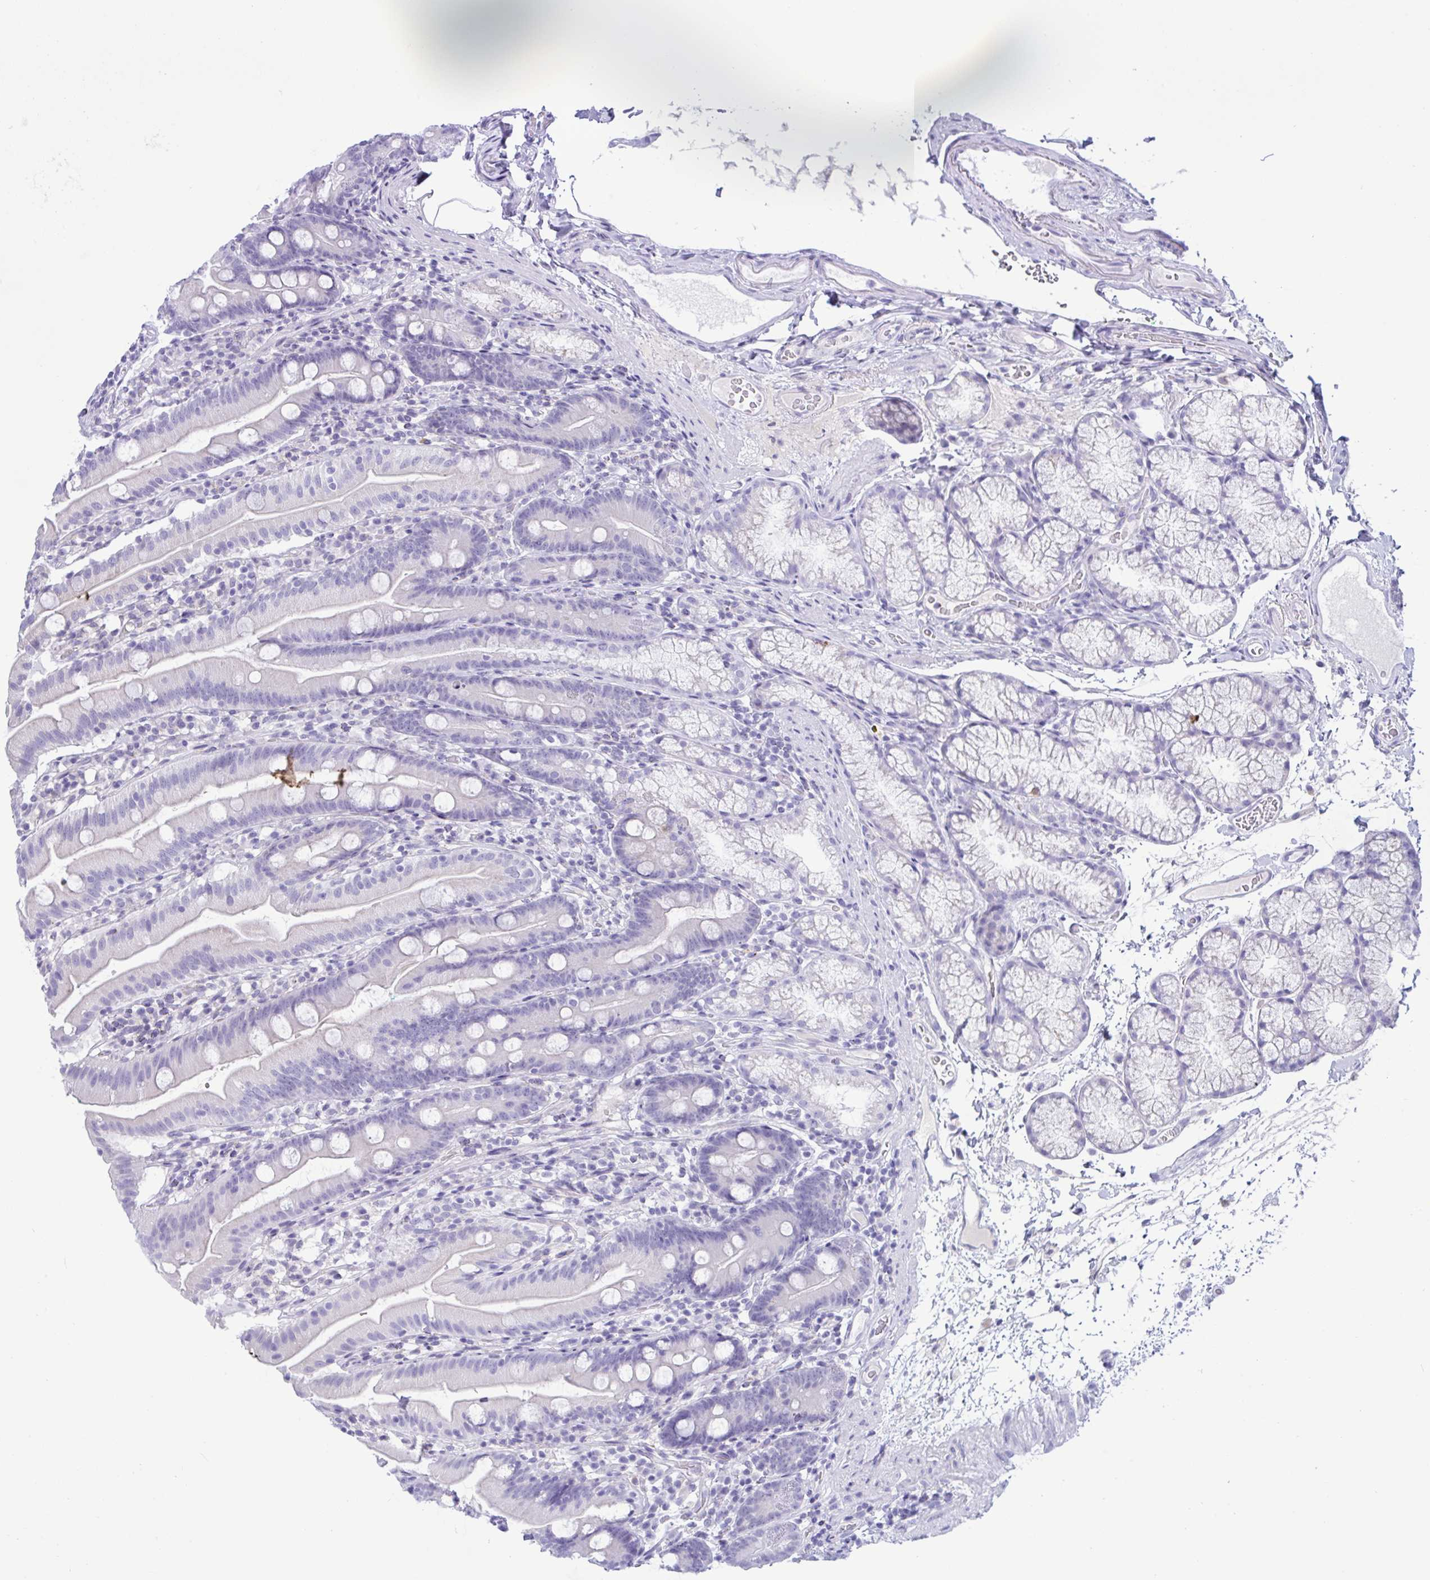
{"staining": {"intensity": "negative", "quantity": "none", "location": "none"}, "tissue": "duodenum", "cell_type": "Glandular cells", "image_type": "normal", "snomed": [{"axis": "morphology", "description": "Normal tissue, NOS"}, {"axis": "topography", "description": "Duodenum"}], "caption": "A micrograph of human duodenum is negative for staining in glandular cells.", "gene": "SREBF1", "patient": {"sex": "female", "age": 67}}